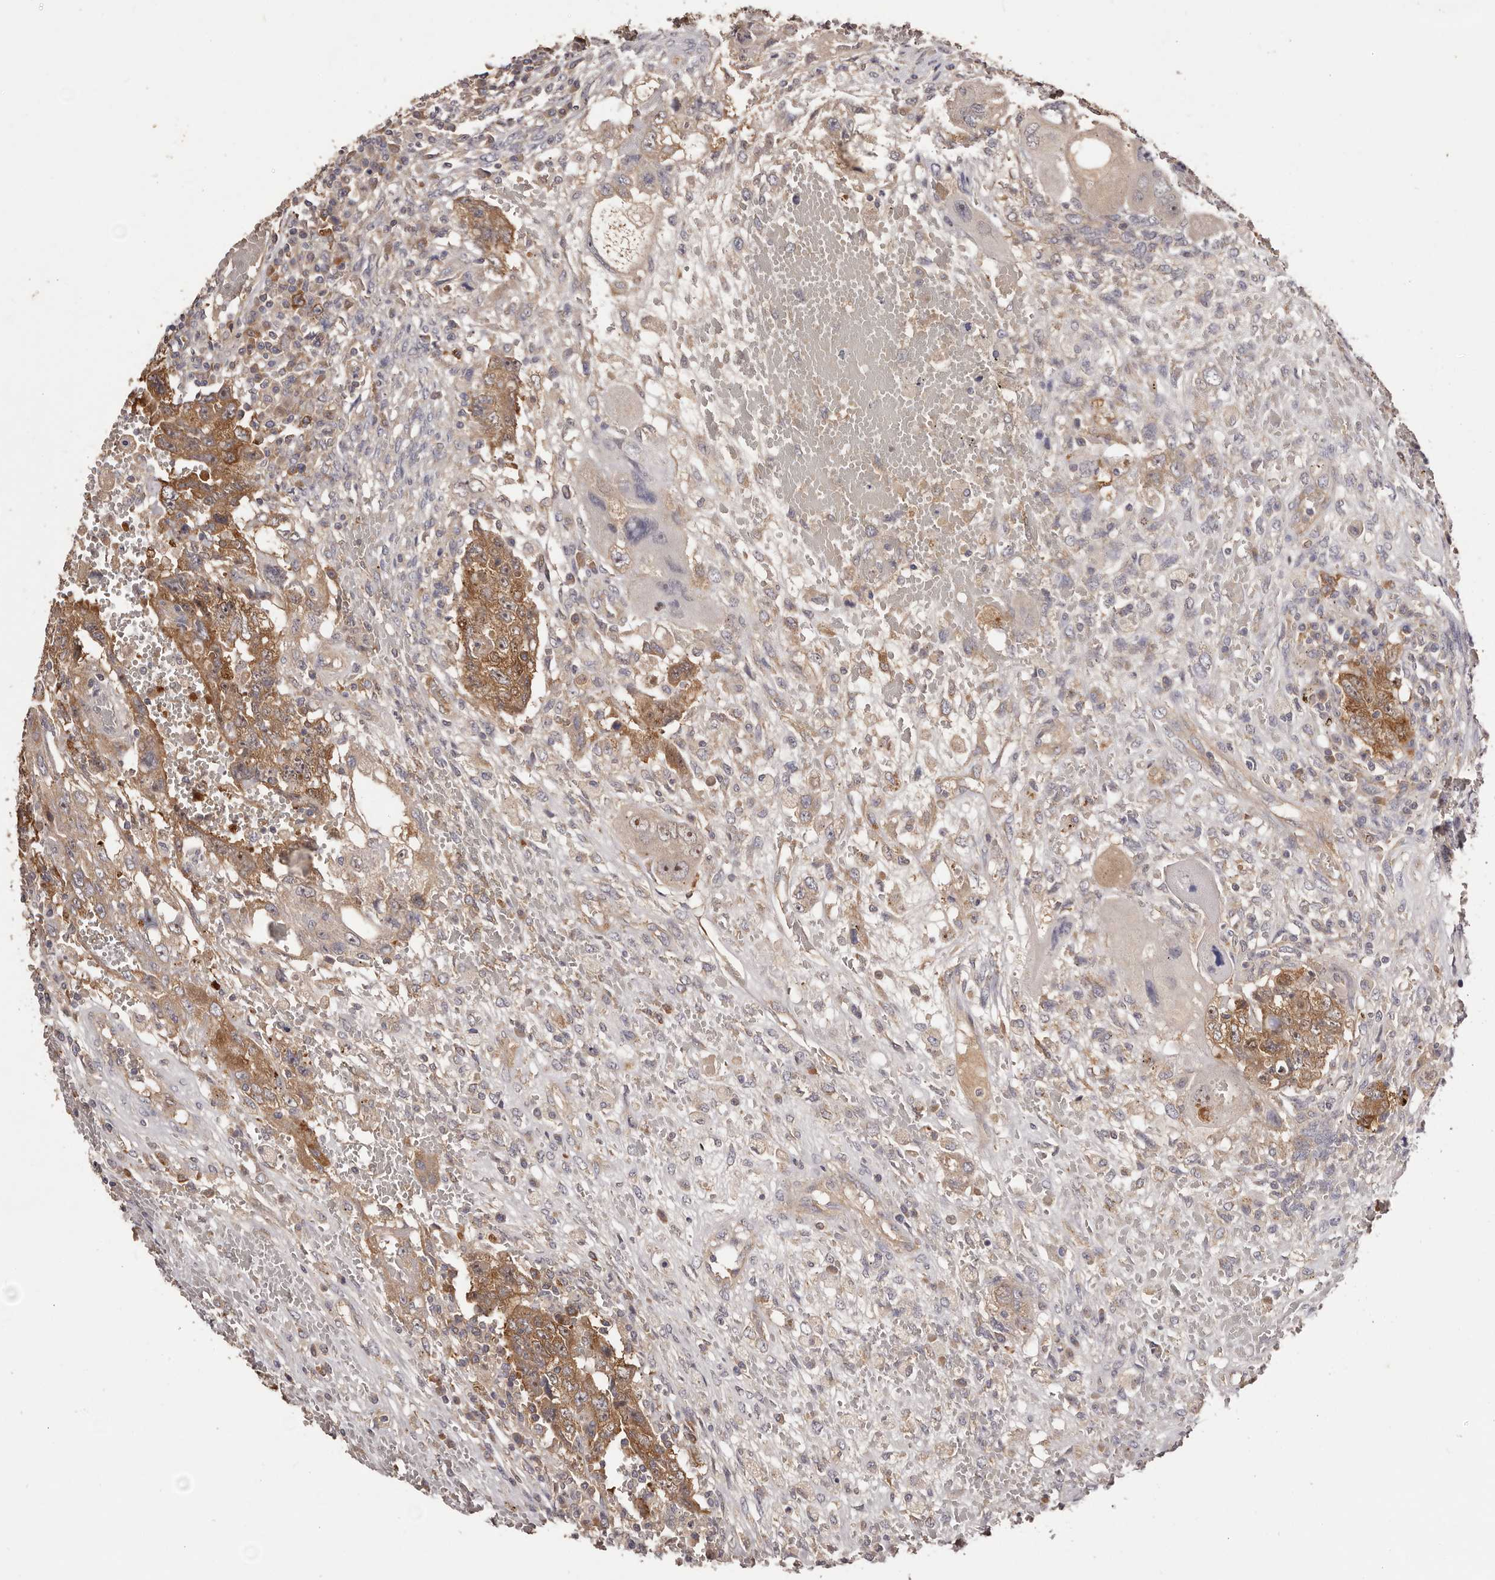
{"staining": {"intensity": "moderate", "quantity": ">75%", "location": "cytoplasmic/membranous"}, "tissue": "testis cancer", "cell_type": "Tumor cells", "image_type": "cancer", "snomed": [{"axis": "morphology", "description": "Carcinoma, Embryonal, NOS"}, {"axis": "topography", "description": "Testis"}], "caption": "Testis cancer stained for a protein (brown) shows moderate cytoplasmic/membranous positive positivity in approximately >75% of tumor cells.", "gene": "LTV1", "patient": {"sex": "male", "age": 26}}